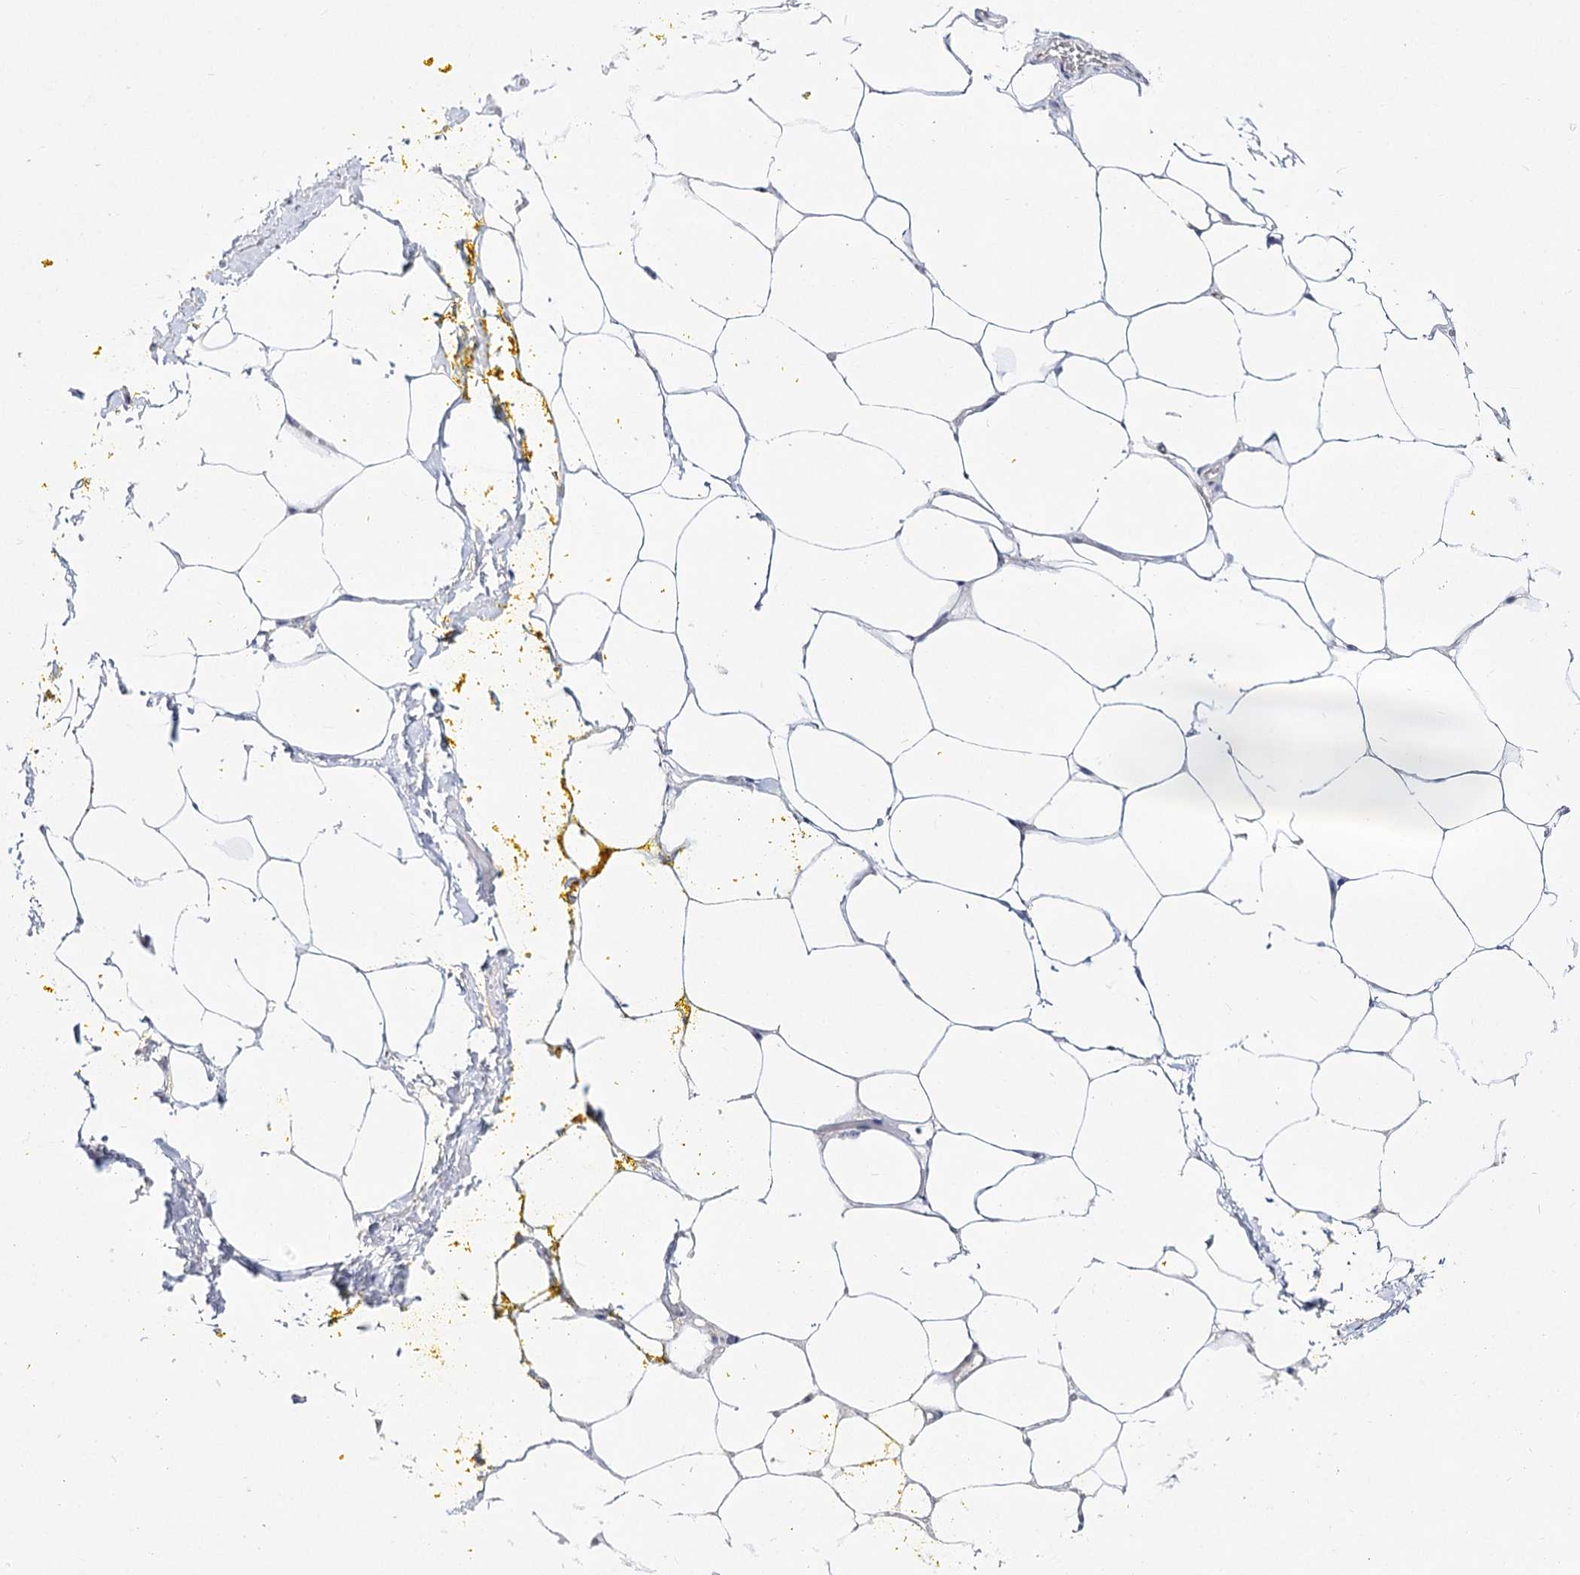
{"staining": {"intensity": "negative", "quantity": "none", "location": "none"}, "tissue": "adipose tissue", "cell_type": "Adipocytes", "image_type": "normal", "snomed": [{"axis": "morphology", "description": "Normal tissue, NOS"}, {"axis": "morphology", "description": "Adenocarcinoma, Low grade"}, {"axis": "topography", "description": "Prostate"}, {"axis": "topography", "description": "Peripheral nerve tissue"}], "caption": "Immunohistochemistry (IHC) image of normal adipose tissue: human adipose tissue stained with DAB displays no significant protein positivity in adipocytes.", "gene": "DDX50", "patient": {"sex": "male", "age": 63}}